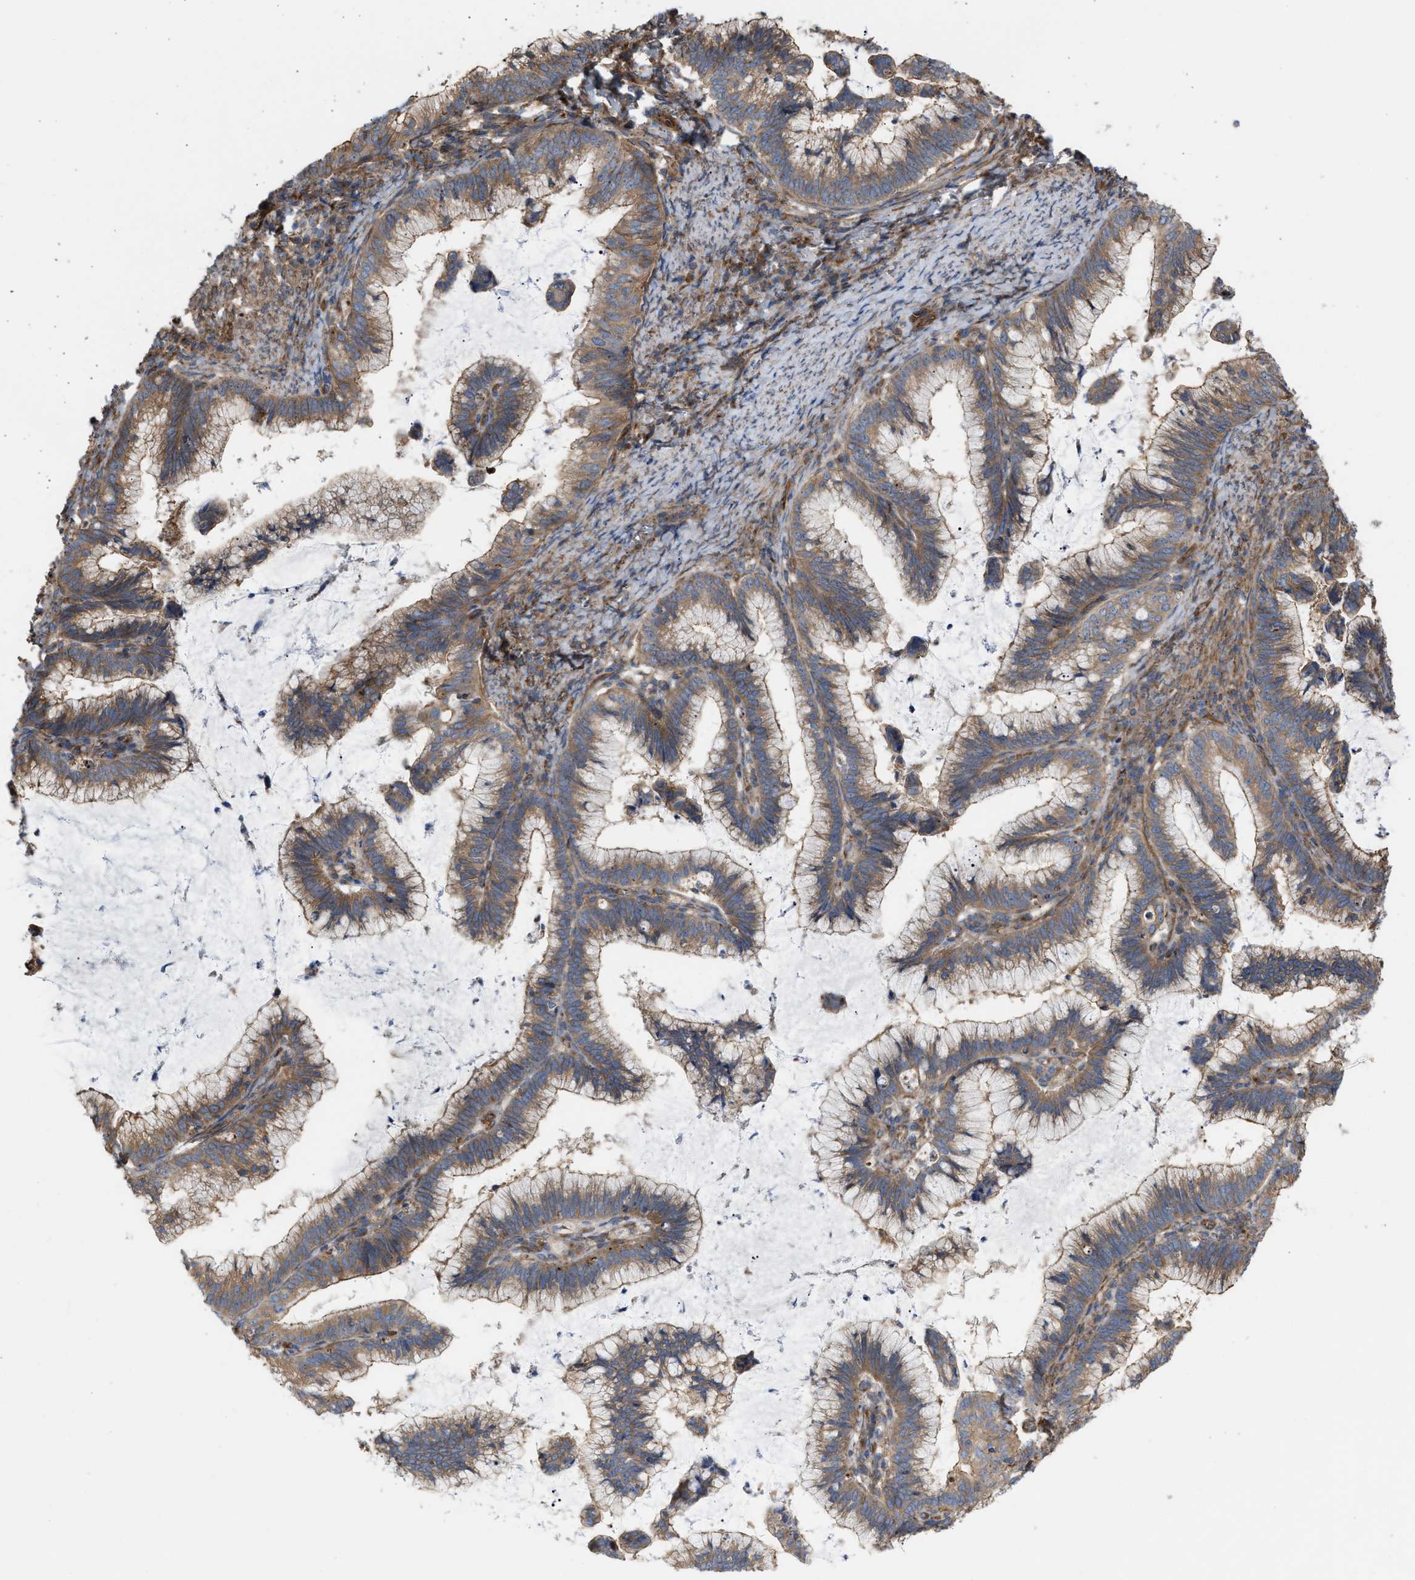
{"staining": {"intensity": "weak", "quantity": ">75%", "location": "cytoplasmic/membranous"}, "tissue": "cervical cancer", "cell_type": "Tumor cells", "image_type": "cancer", "snomed": [{"axis": "morphology", "description": "Adenocarcinoma, NOS"}, {"axis": "topography", "description": "Cervix"}], "caption": "Human cervical cancer stained with a brown dye exhibits weak cytoplasmic/membranous positive positivity in approximately >75% of tumor cells.", "gene": "EPS15L1", "patient": {"sex": "female", "age": 36}}